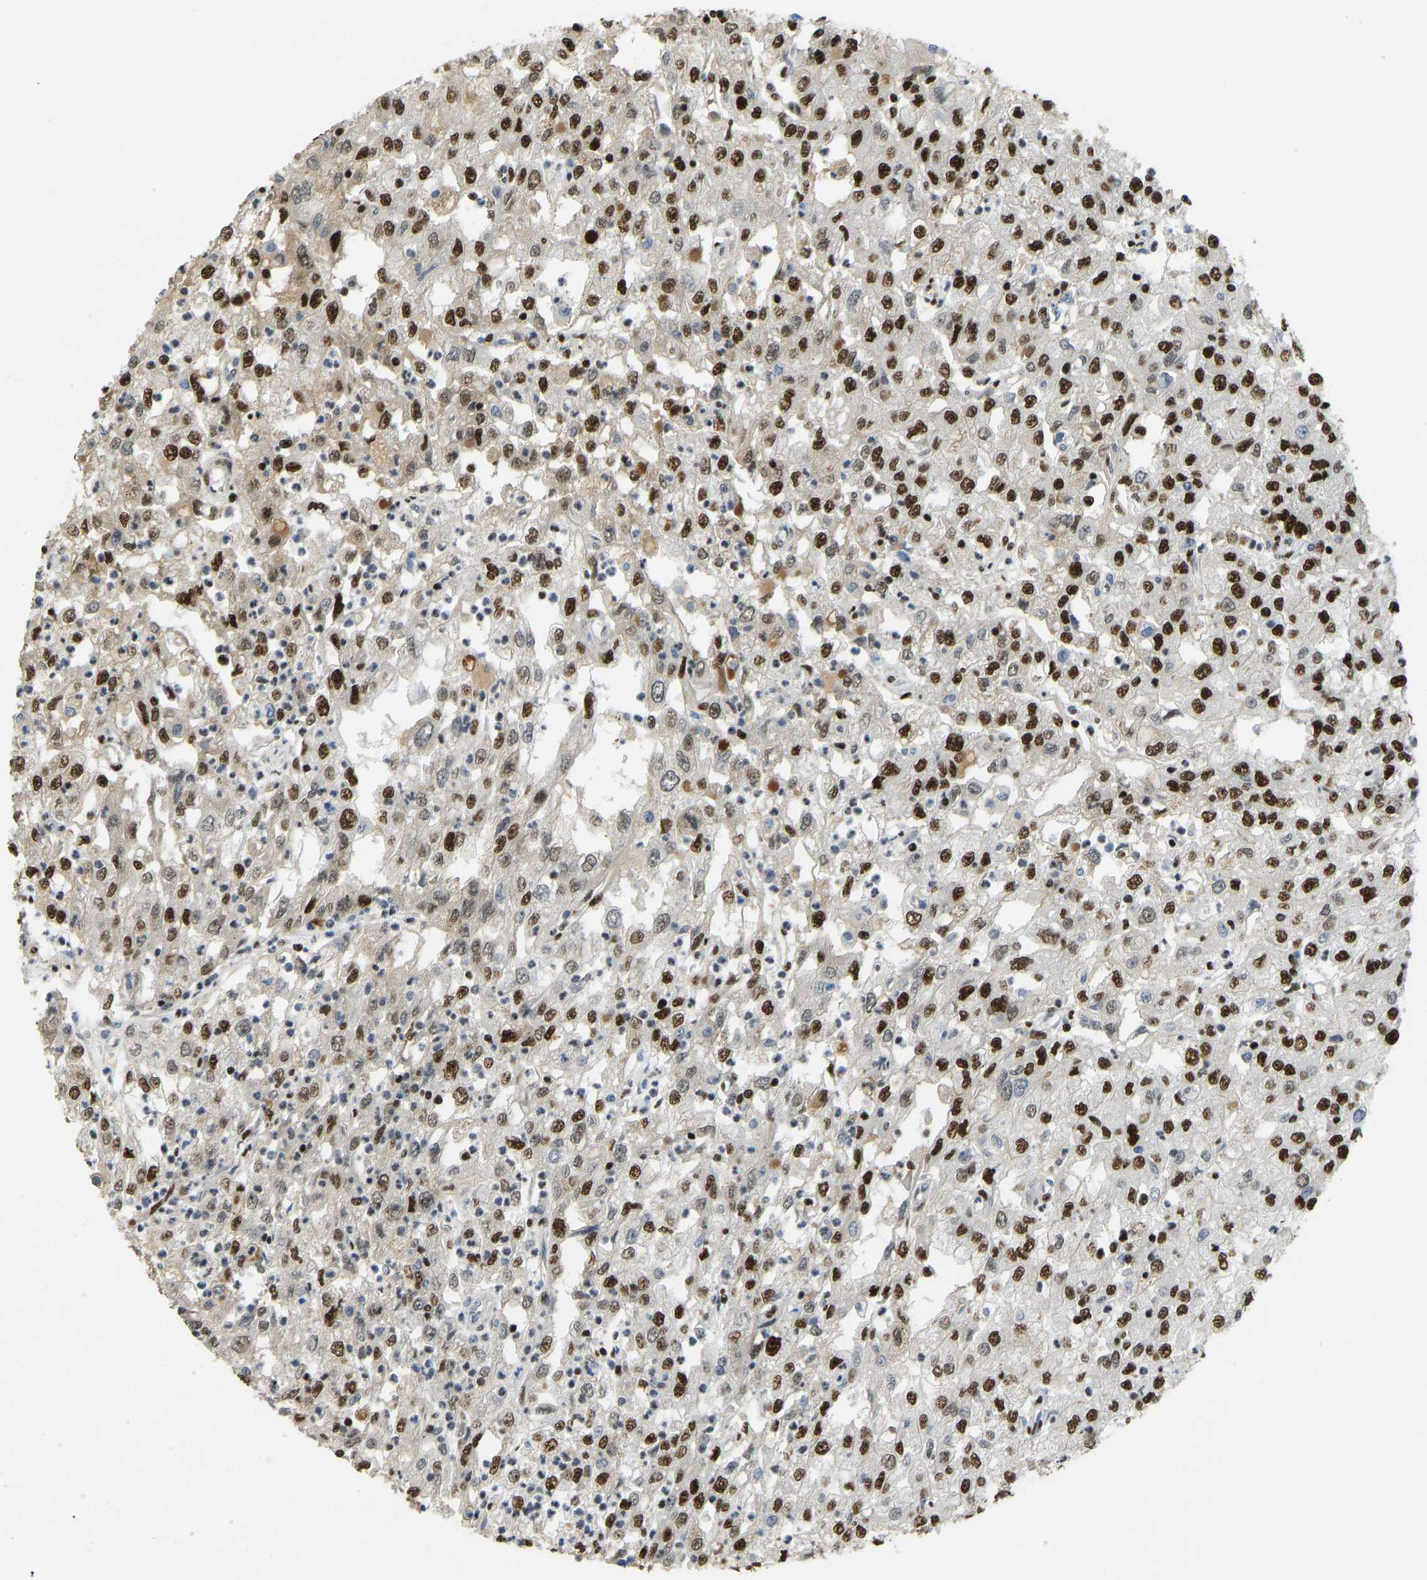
{"staining": {"intensity": "strong", "quantity": ">75%", "location": "nuclear"}, "tissue": "renal cancer", "cell_type": "Tumor cells", "image_type": "cancer", "snomed": [{"axis": "morphology", "description": "Adenocarcinoma, NOS"}, {"axis": "topography", "description": "Kidney"}], "caption": "A micrograph of renal cancer (adenocarcinoma) stained for a protein exhibits strong nuclear brown staining in tumor cells.", "gene": "FOXK1", "patient": {"sex": "female", "age": 54}}